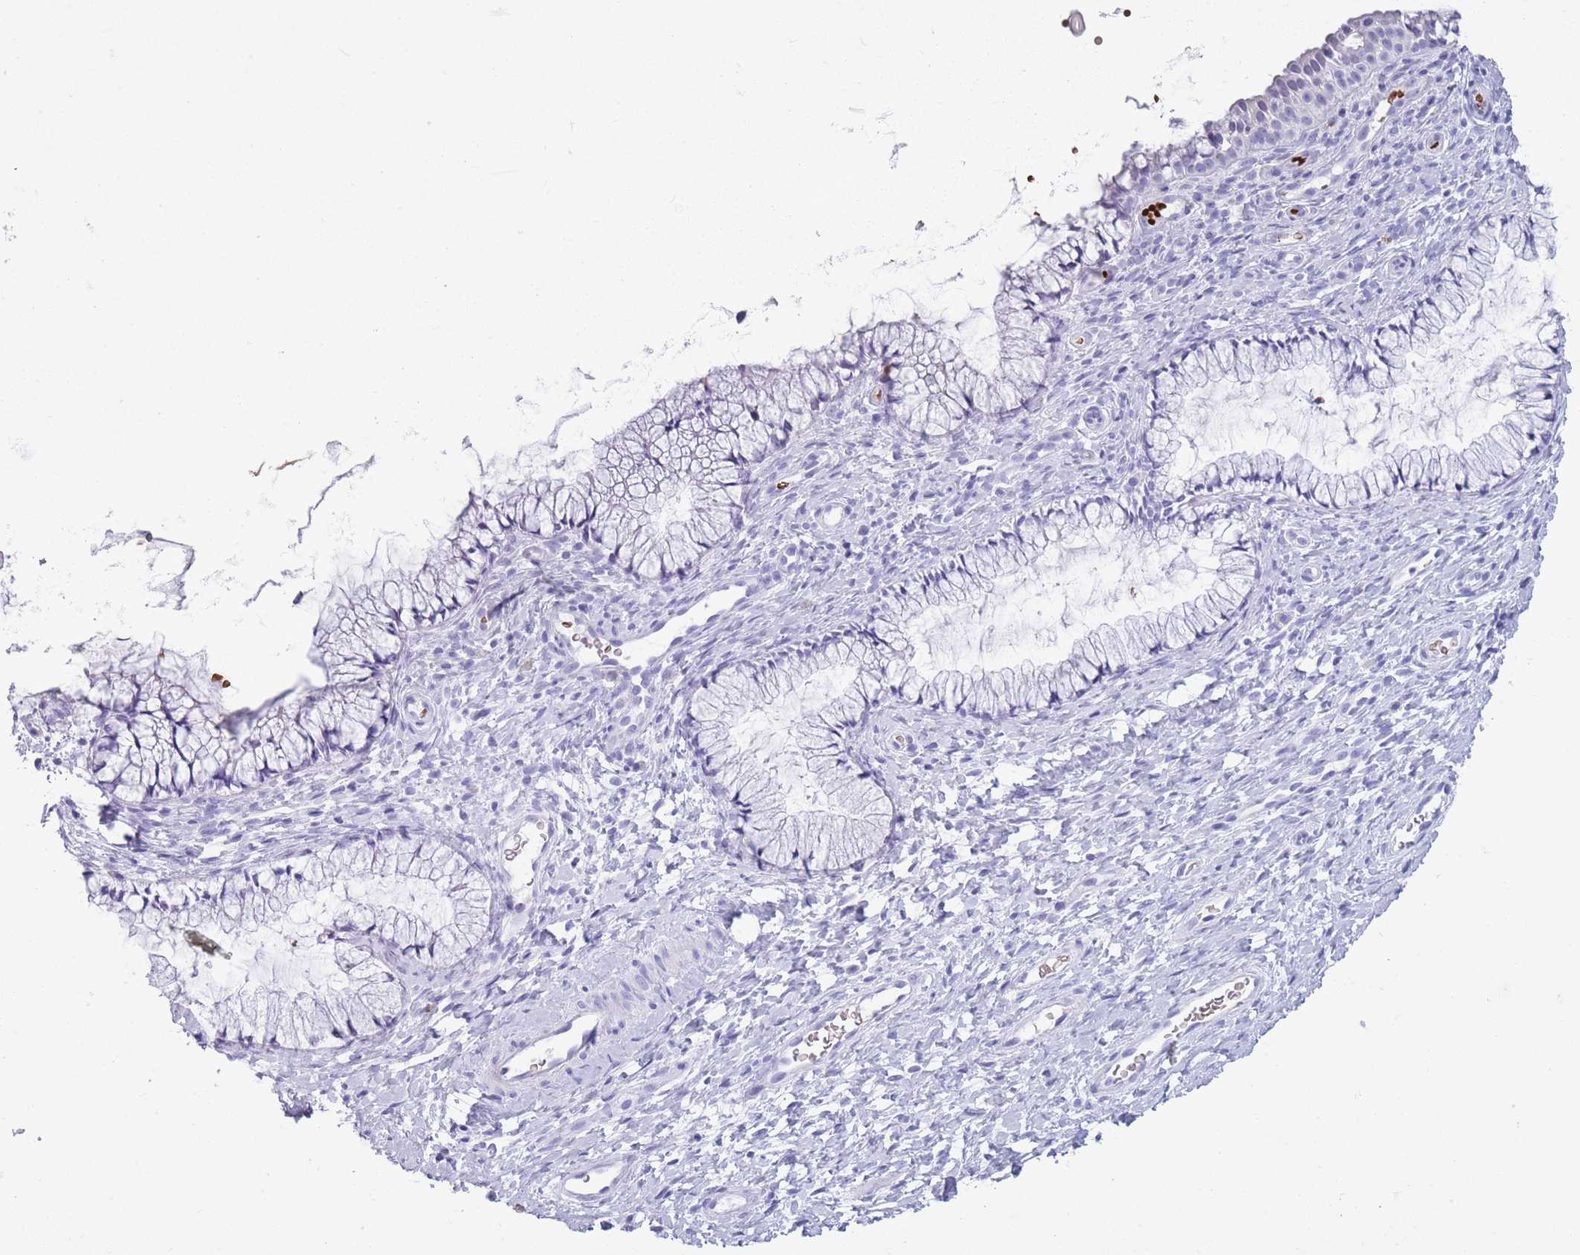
{"staining": {"intensity": "negative", "quantity": "none", "location": "none"}, "tissue": "cervix", "cell_type": "Glandular cells", "image_type": "normal", "snomed": [{"axis": "morphology", "description": "Normal tissue, NOS"}, {"axis": "topography", "description": "Cervix"}], "caption": "Immunohistochemistry of benign cervix shows no staining in glandular cells. Nuclei are stained in blue.", "gene": "OR7C1", "patient": {"sex": "female", "age": 36}}